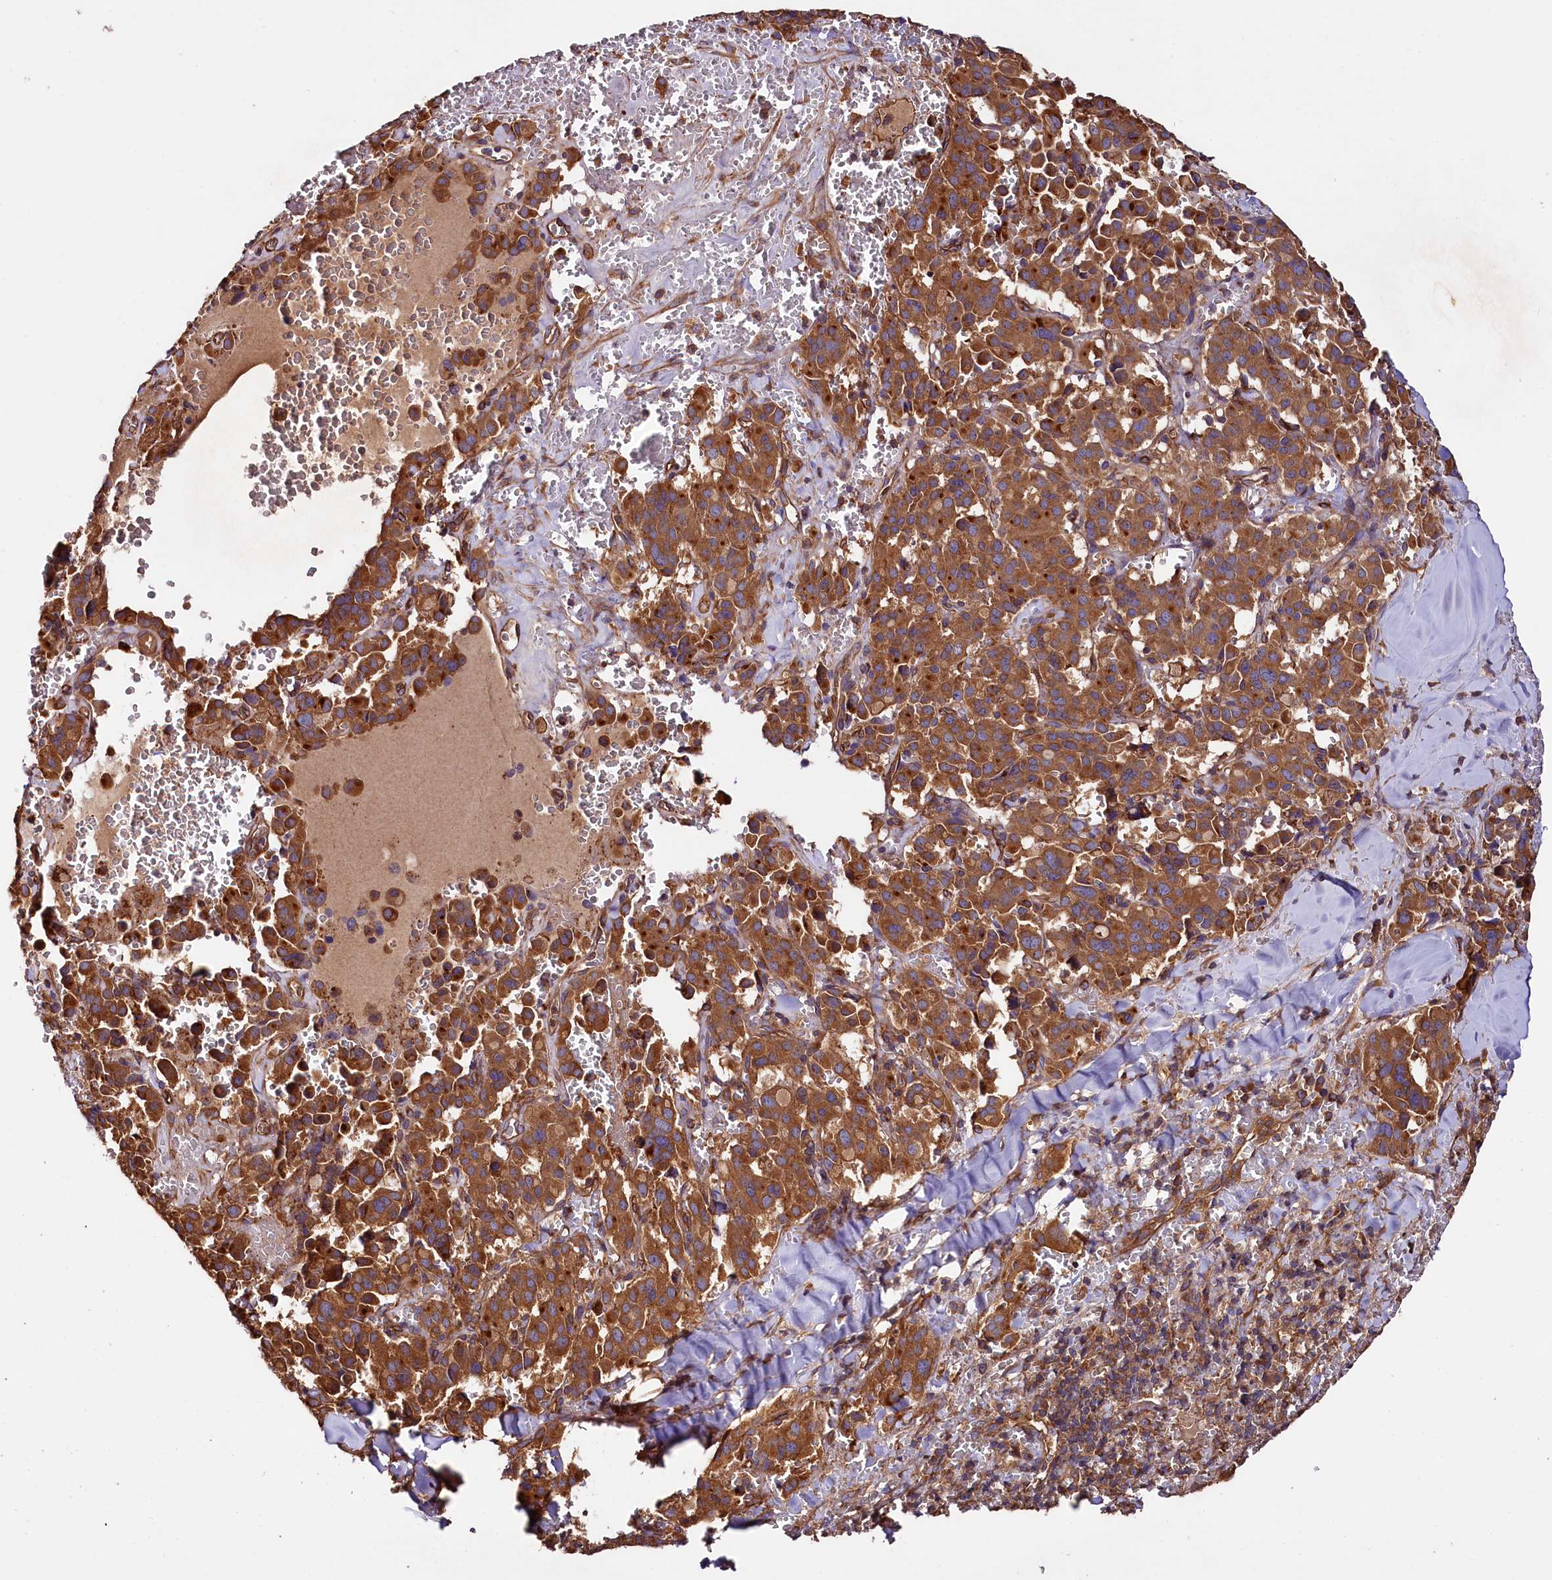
{"staining": {"intensity": "moderate", "quantity": ">75%", "location": "cytoplasmic/membranous"}, "tissue": "pancreatic cancer", "cell_type": "Tumor cells", "image_type": "cancer", "snomed": [{"axis": "morphology", "description": "Adenocarcinoma, NOS"}, {"axis": "topography", "description": "Pancreas"}], "caption": "Protein expression by immunohistochemistry demonstrates moderate cytoplasmic/membranous expression in approximately >75% of tumor cells in pancreatic adenocarcinoma.", "gene": "CEP295", "patient": {"sex": "male", "age": 65}}